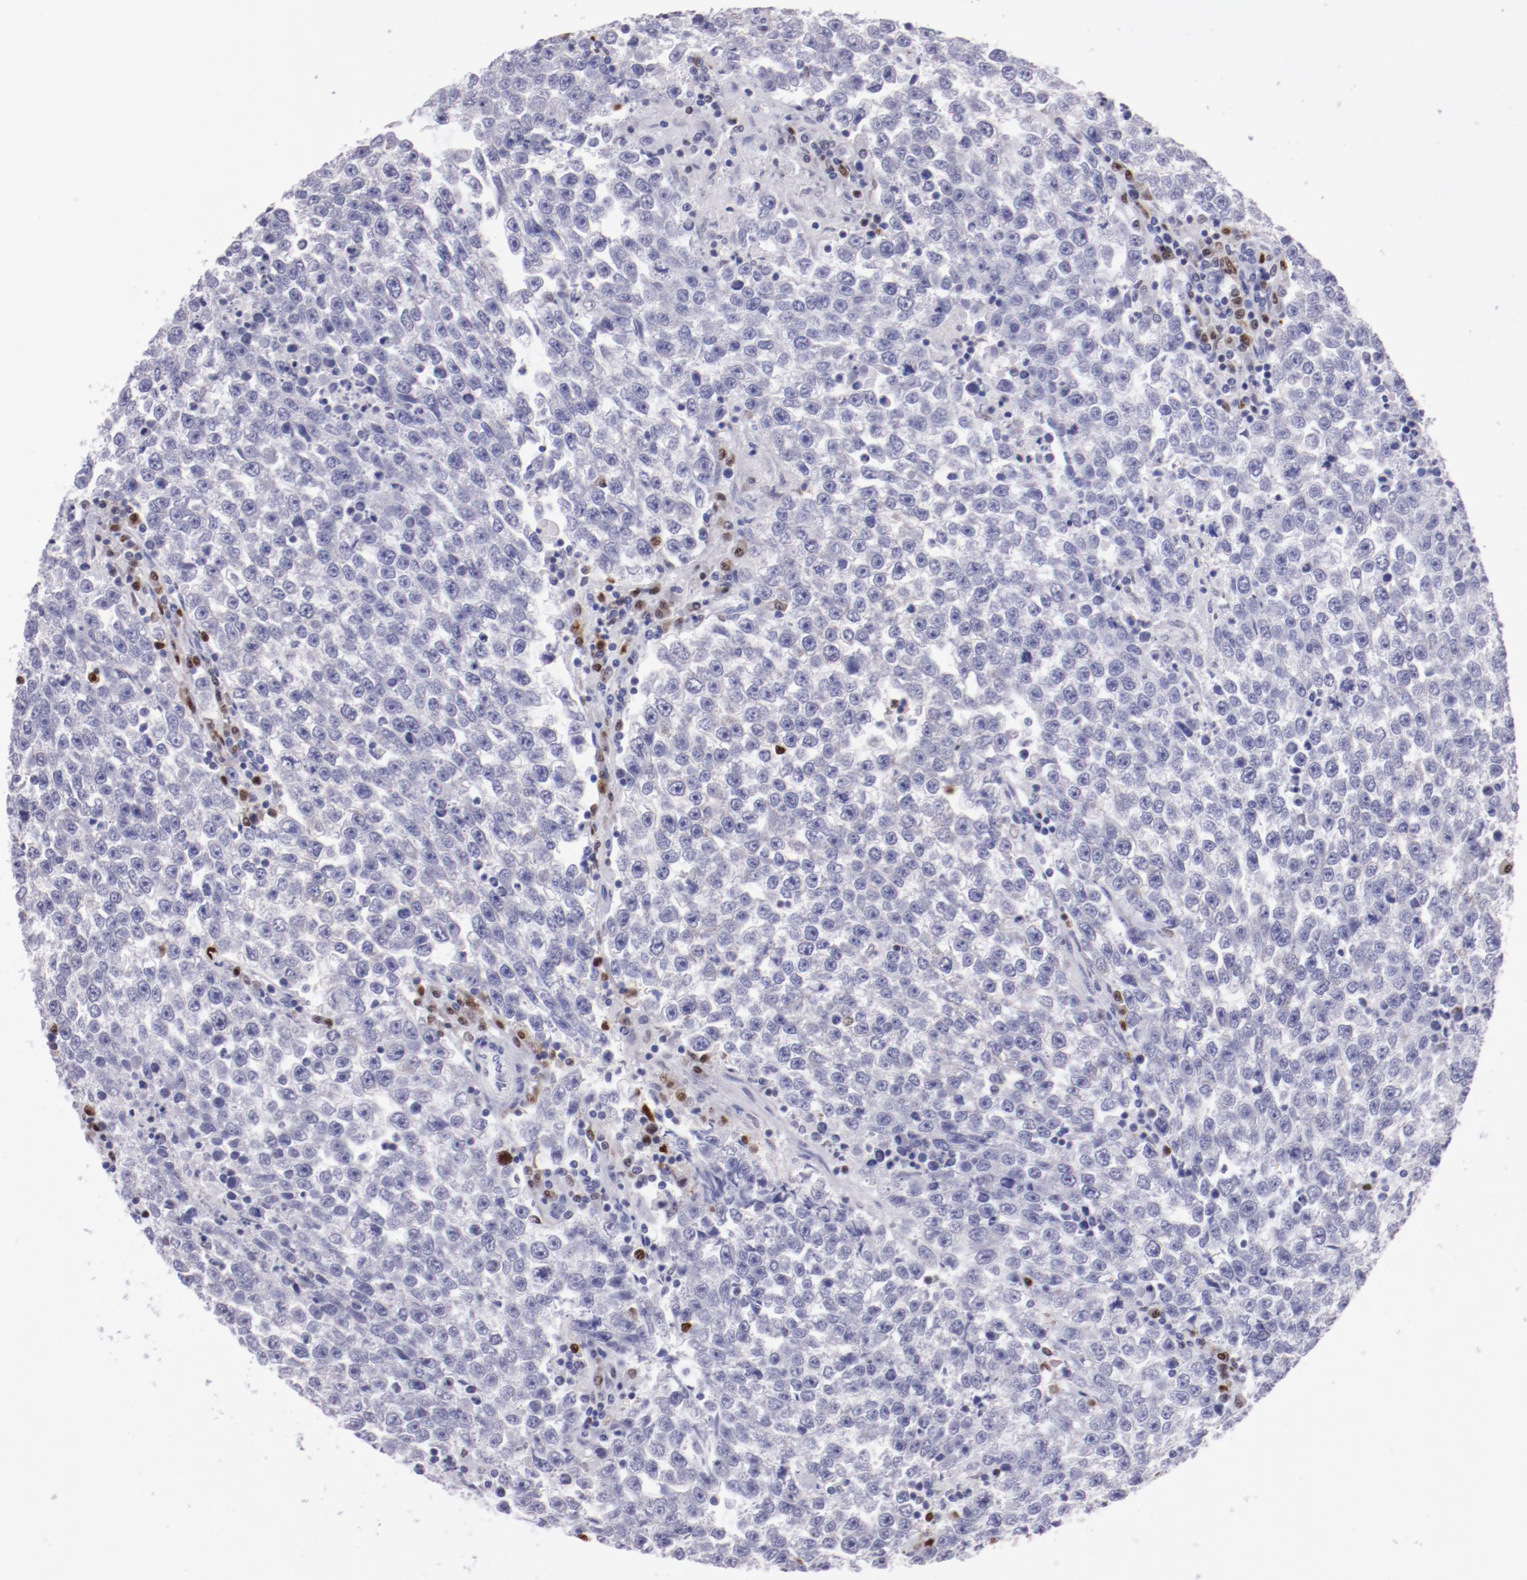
{"staining": {"intensity": "negative", "quantity": "none", "location": "none"}, "tissue": "testis cancer", "cell_type": "Tumor cells", "image_type": "cancer", "snomed": [{"axis": "morphology", "description": "Seminoma, NOS"}, {"axis": "topography", "description": "Testis"}], "caption": "Immunohistochemistry (IHC) micrograph of neoplastic tissue: testis cancer (seminoma) stained with DAB (3,3'-diaminobenzidine) demonstrates no significant protein staining in tumor cells.", "gene": "IRF8", "patient": {"sex": "male", "age": 36}}